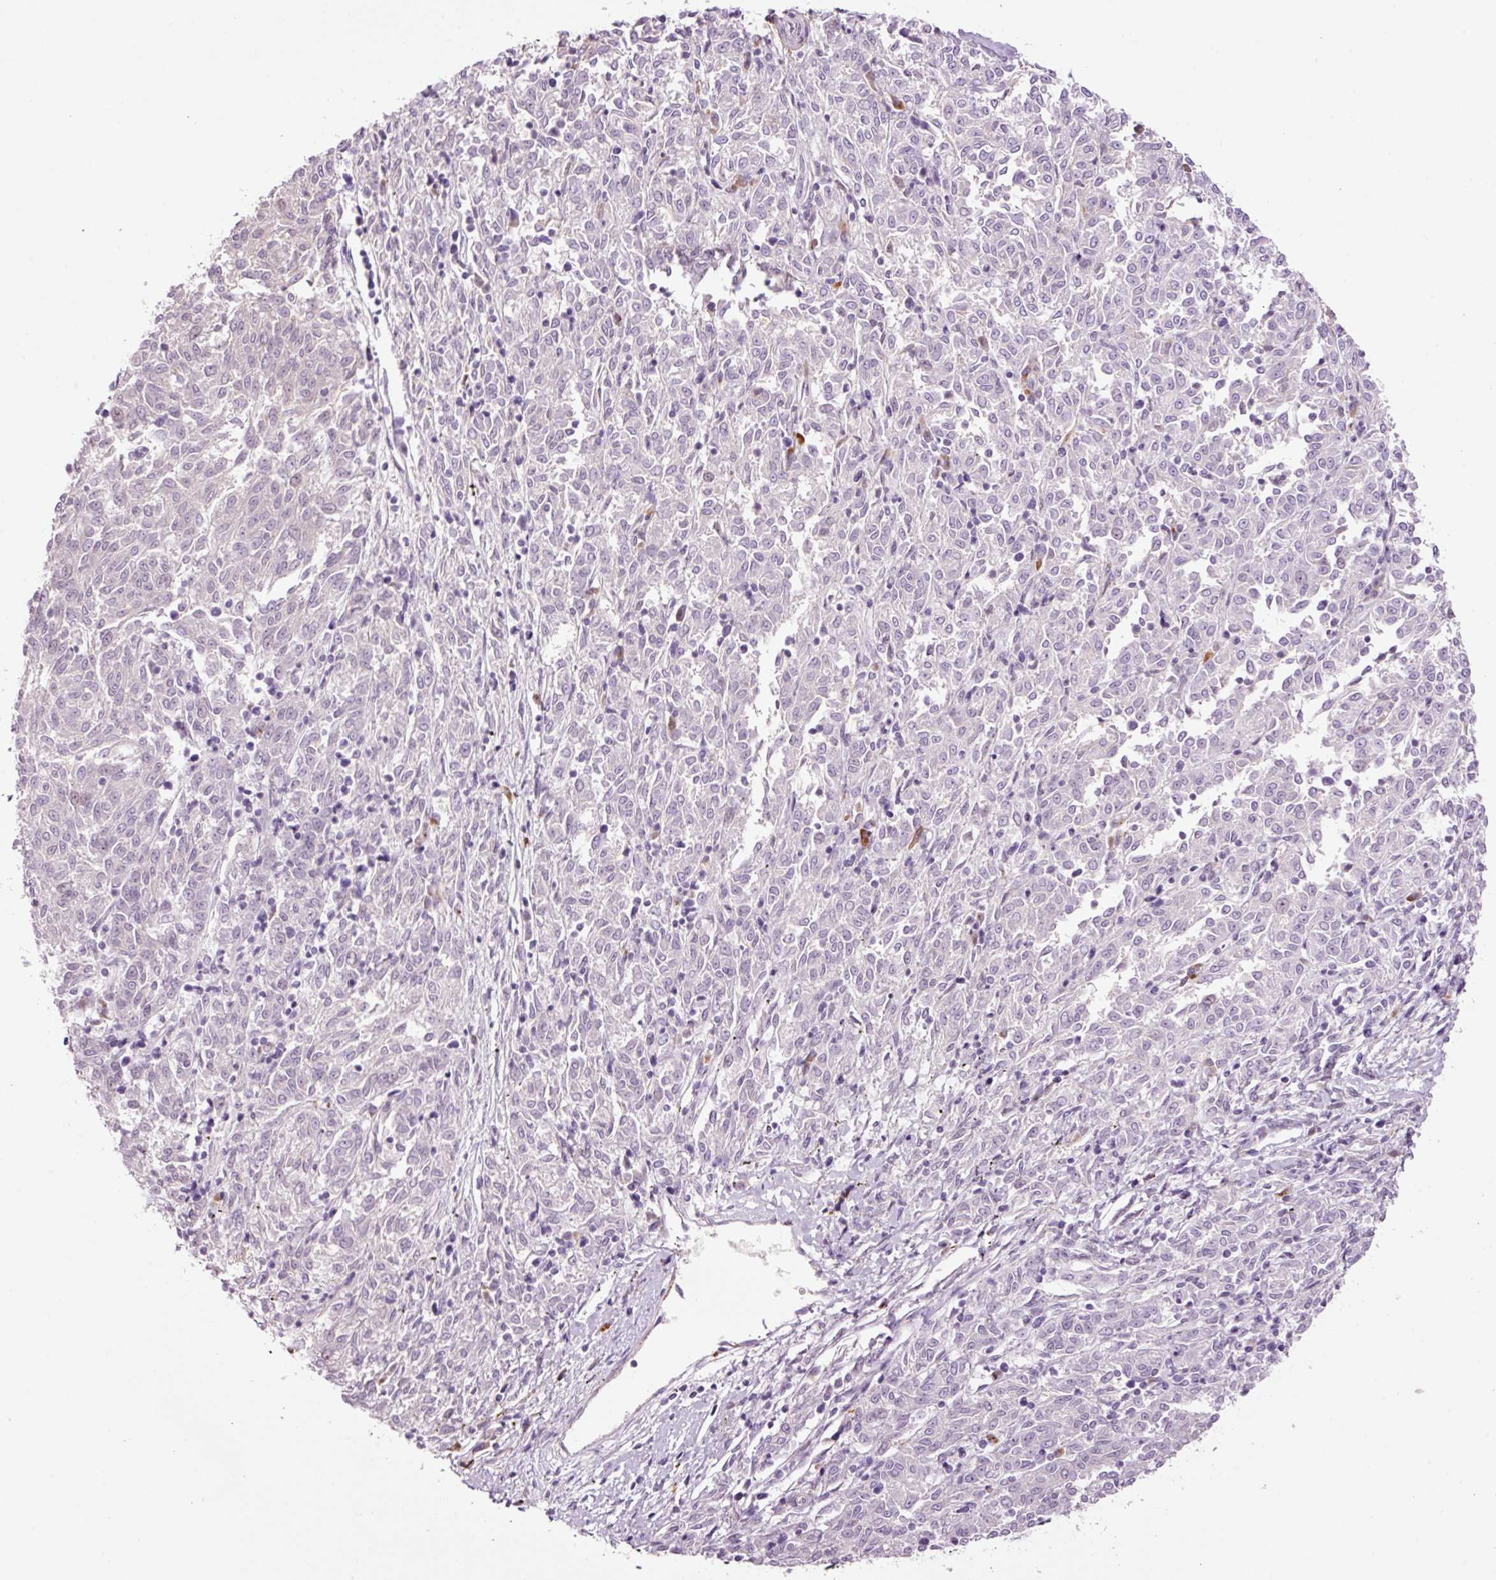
{"staining": {"intensity": "negative", "quantity": "none", "location": "none"}, "tissue": "melanoma", "cell_type": "Tumor cells", "image_type": "cancer", "snomed": [{"axis": "morphology", "description": "Malignant melanoma, NOS"}, {"axis": "topography", "description": "Skin"}], "caption": "This is an immunohistochemistry image of human melanoma. There is no staining in tumor cells.", "gene": "KLF1", "patient": {"sex": "female", "age": 72}}